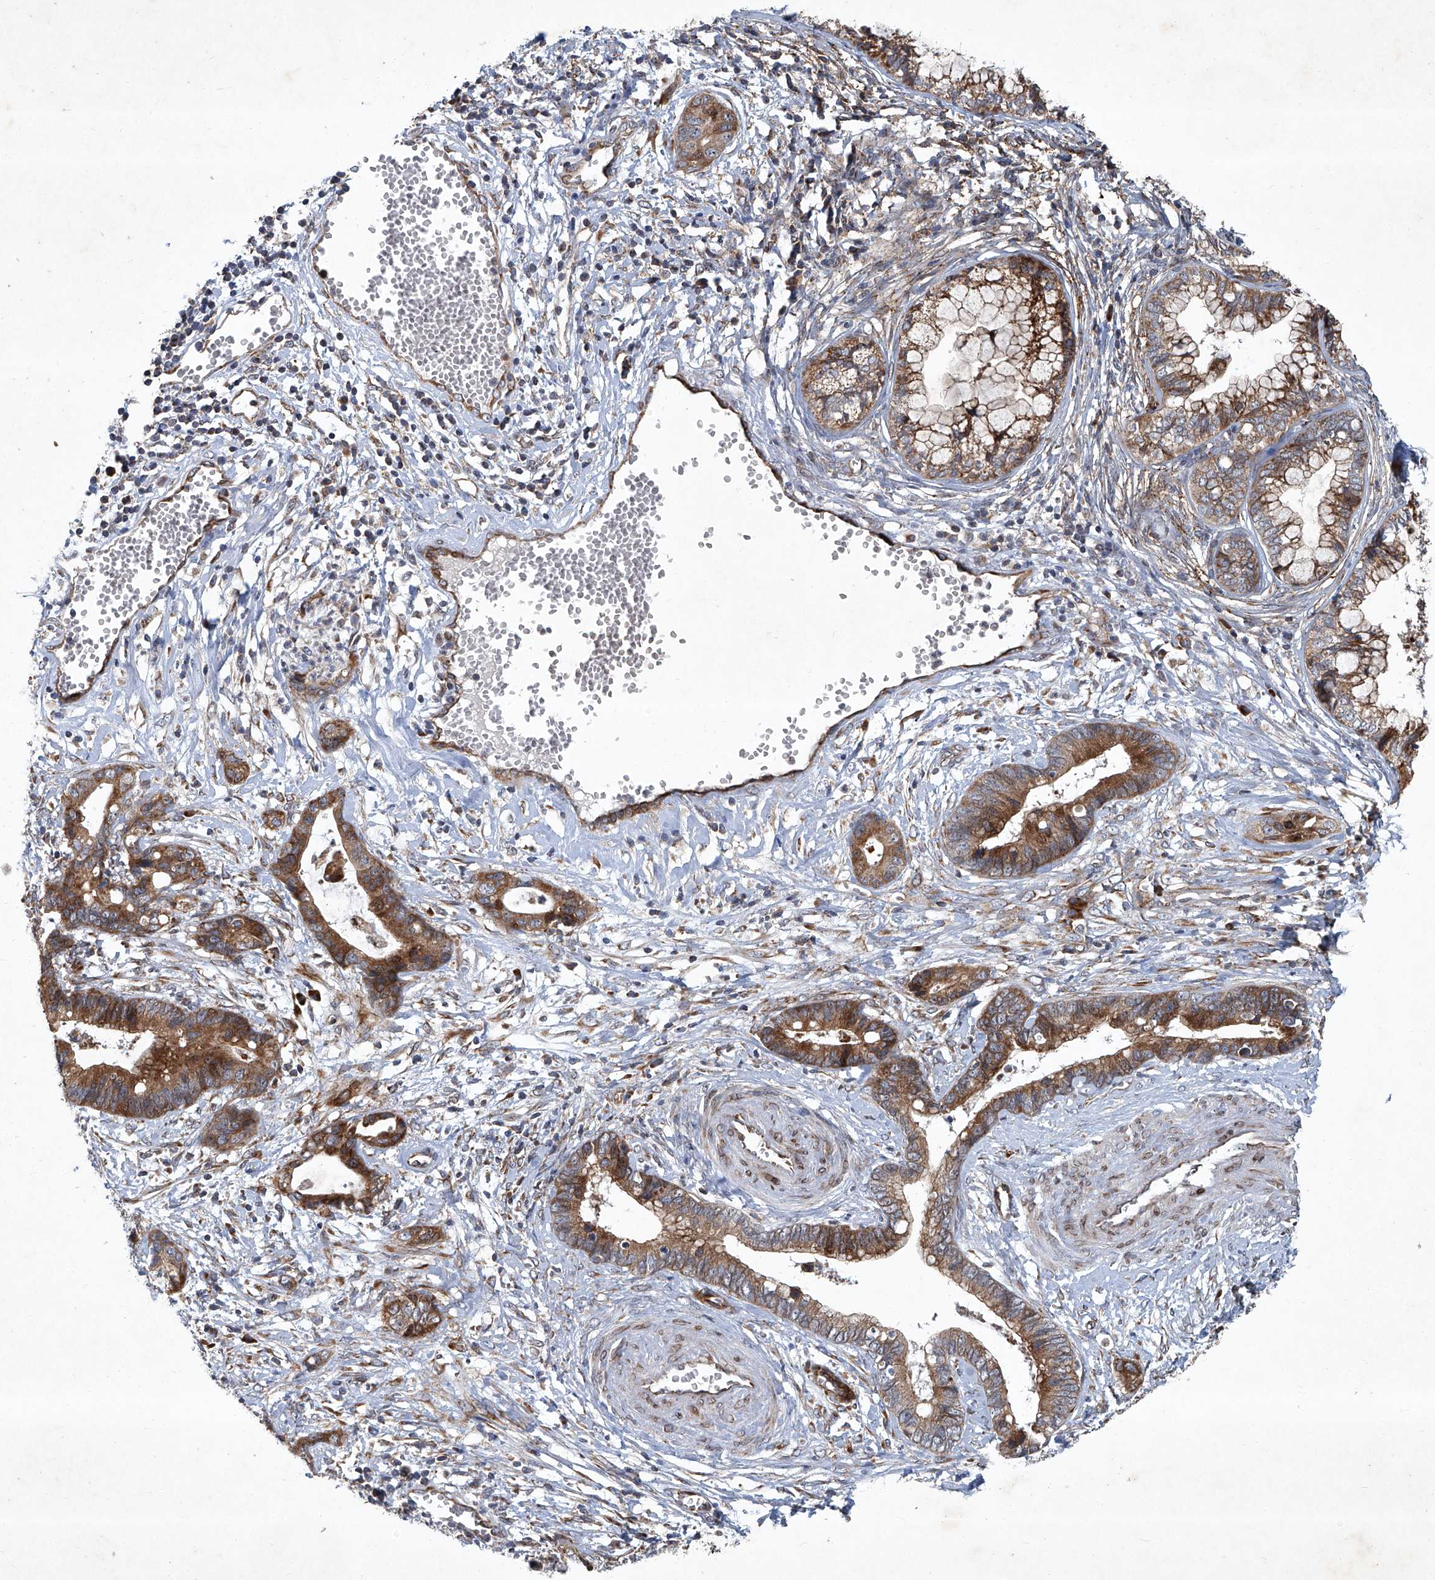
{"staining": {"intensity": "strong", "quantity": ">75%", "location": "cytoplasmic/membranous"}, "tissue": "cervical cancer", "cell_type": "Tumor cells", "image_type": "cancer", "snomed": [{"axis": "morphology", "description": "Adenocarcinoma, NOS"}, {"axis": "topography", "description": "Cervix"}], "caption": "Immunohistochemistry (IHC) of cervical adenocarcinoma reveals high levels of strong cytoplasmic/membranous expression in approximately >75% of tumor cells. The staining was performed using DAB to visualize the protein expression in brown, while the nuclei were stained in blue with hematoxylin (Magnification: 20x).", "gene": "GPR132", "patient": {"sex": "female", "age": 44}}